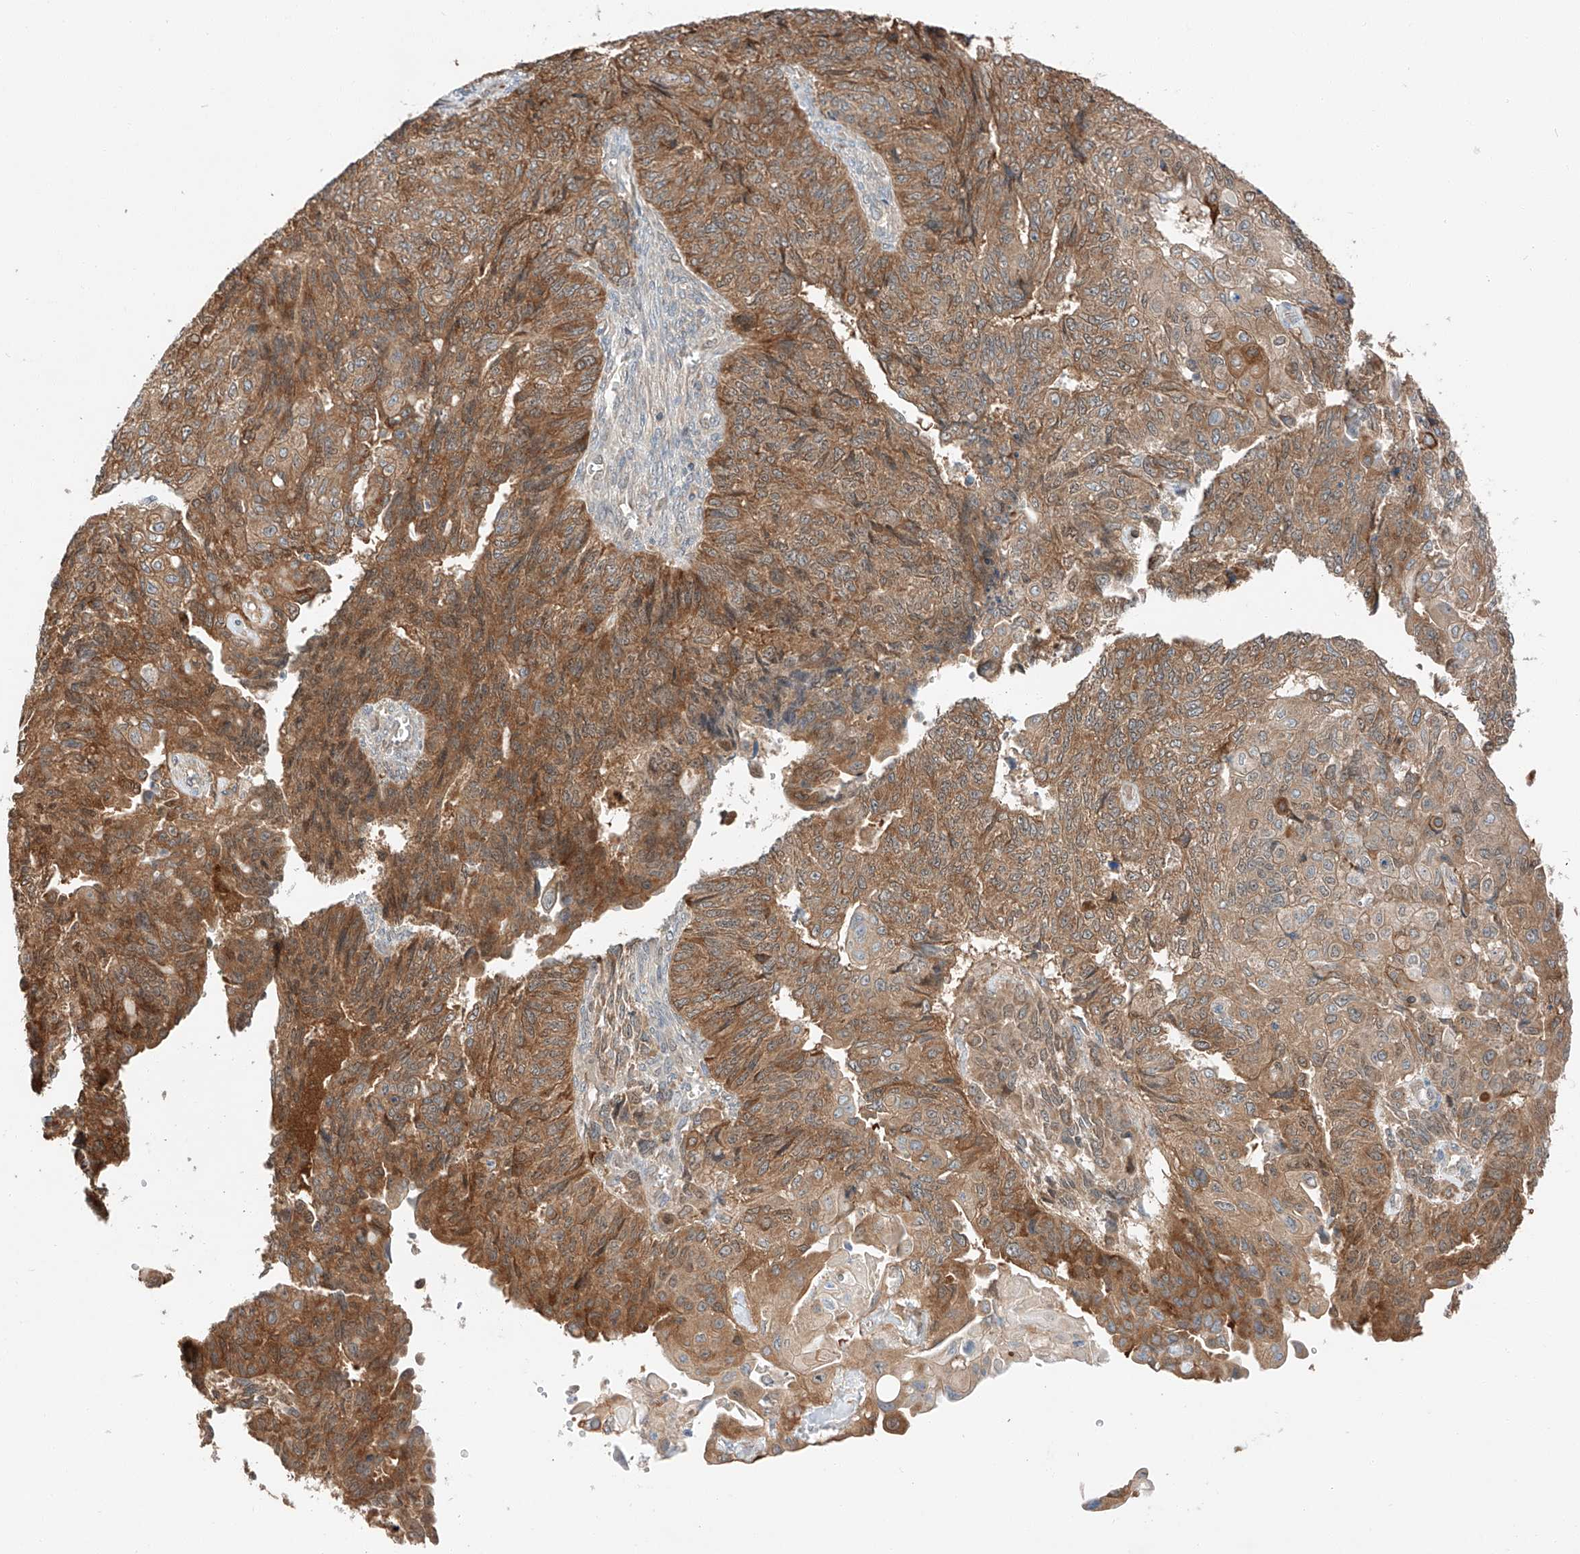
{"staining": {"intensity": "moderate", "quantity": ">75%", "location": "cytoplasmic/membranous"}, "tissue": "endometrial cancer", "cell_type": "Tumor cells", "image_type": "cancer", "snomed": [{"axis": "morphology", "description": "Adenocarcinoma, NOS"}, {"axis": "topography", "description": "Endometrium"}], "caption": "Protein staining demonstrates moderate cytoplasmic/membranous positivity in approximately >75% of tumor cells in adenocarcinoma (endometrial). Immunohistochemistry (ihc) stains the protein in brown and the nuclei are stained blue.", "gene": "RUSC1", "patient": {"sex": "female", "age": 32}}